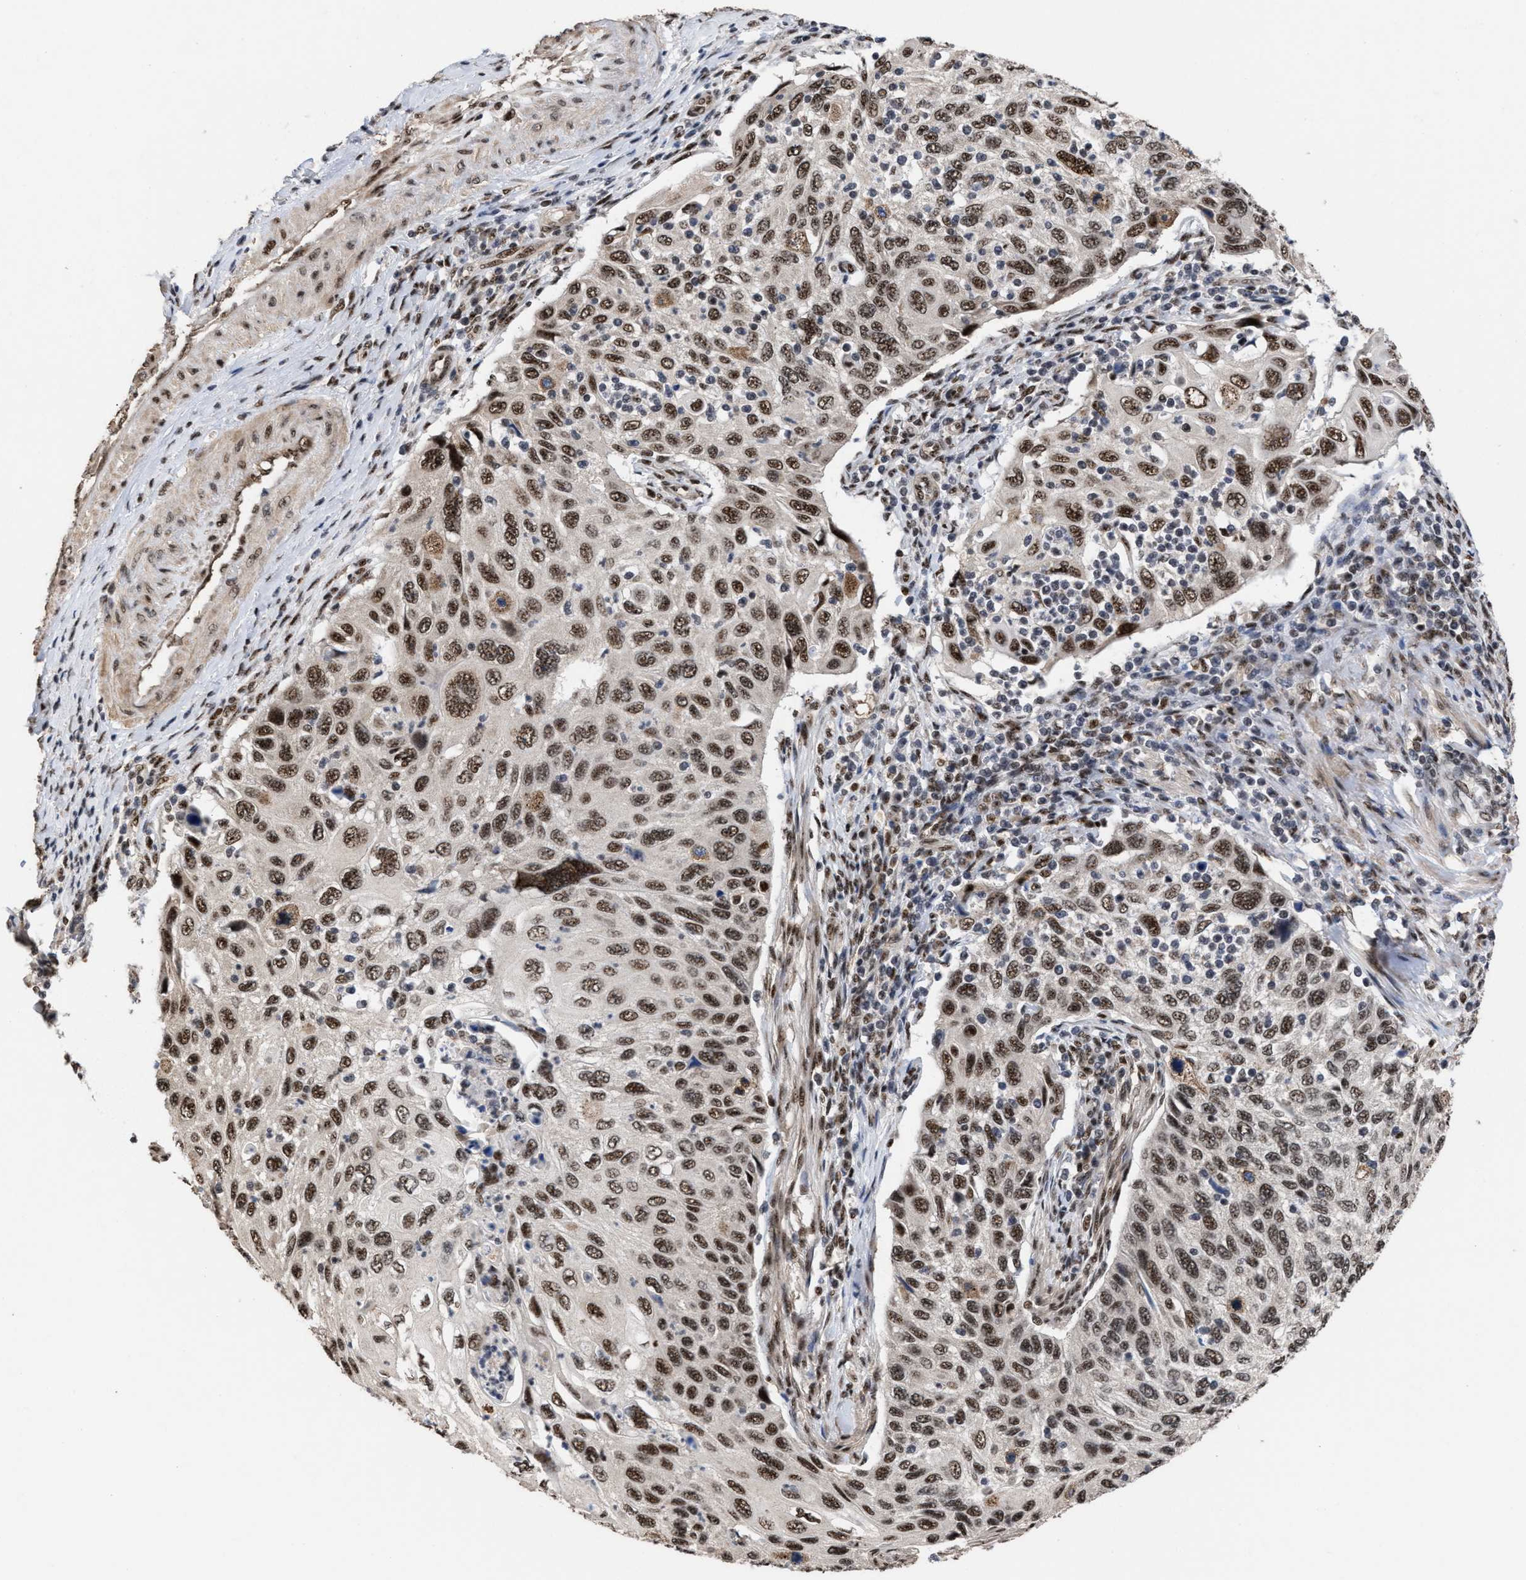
{"staining": {"intensity": "strong", "quantity": ">75%", "location": "nuclear"}, "tissue": "cervical cancer", "cell_type": "Tumor cells", "image_type": "cancer", "snomed": [{"axis": "morphology", "description": "Squamous cell carcinoma, NOS"}, {"axis": "topography", "description": "Cervix"}], "caption": "Immunohistochemical staining of cervical cancer demonstrates strong nuclear protein staining in about >75% of tumor cells.", "gene": "EIF4A3", "patient": {"sex": "female", "age": 70}}